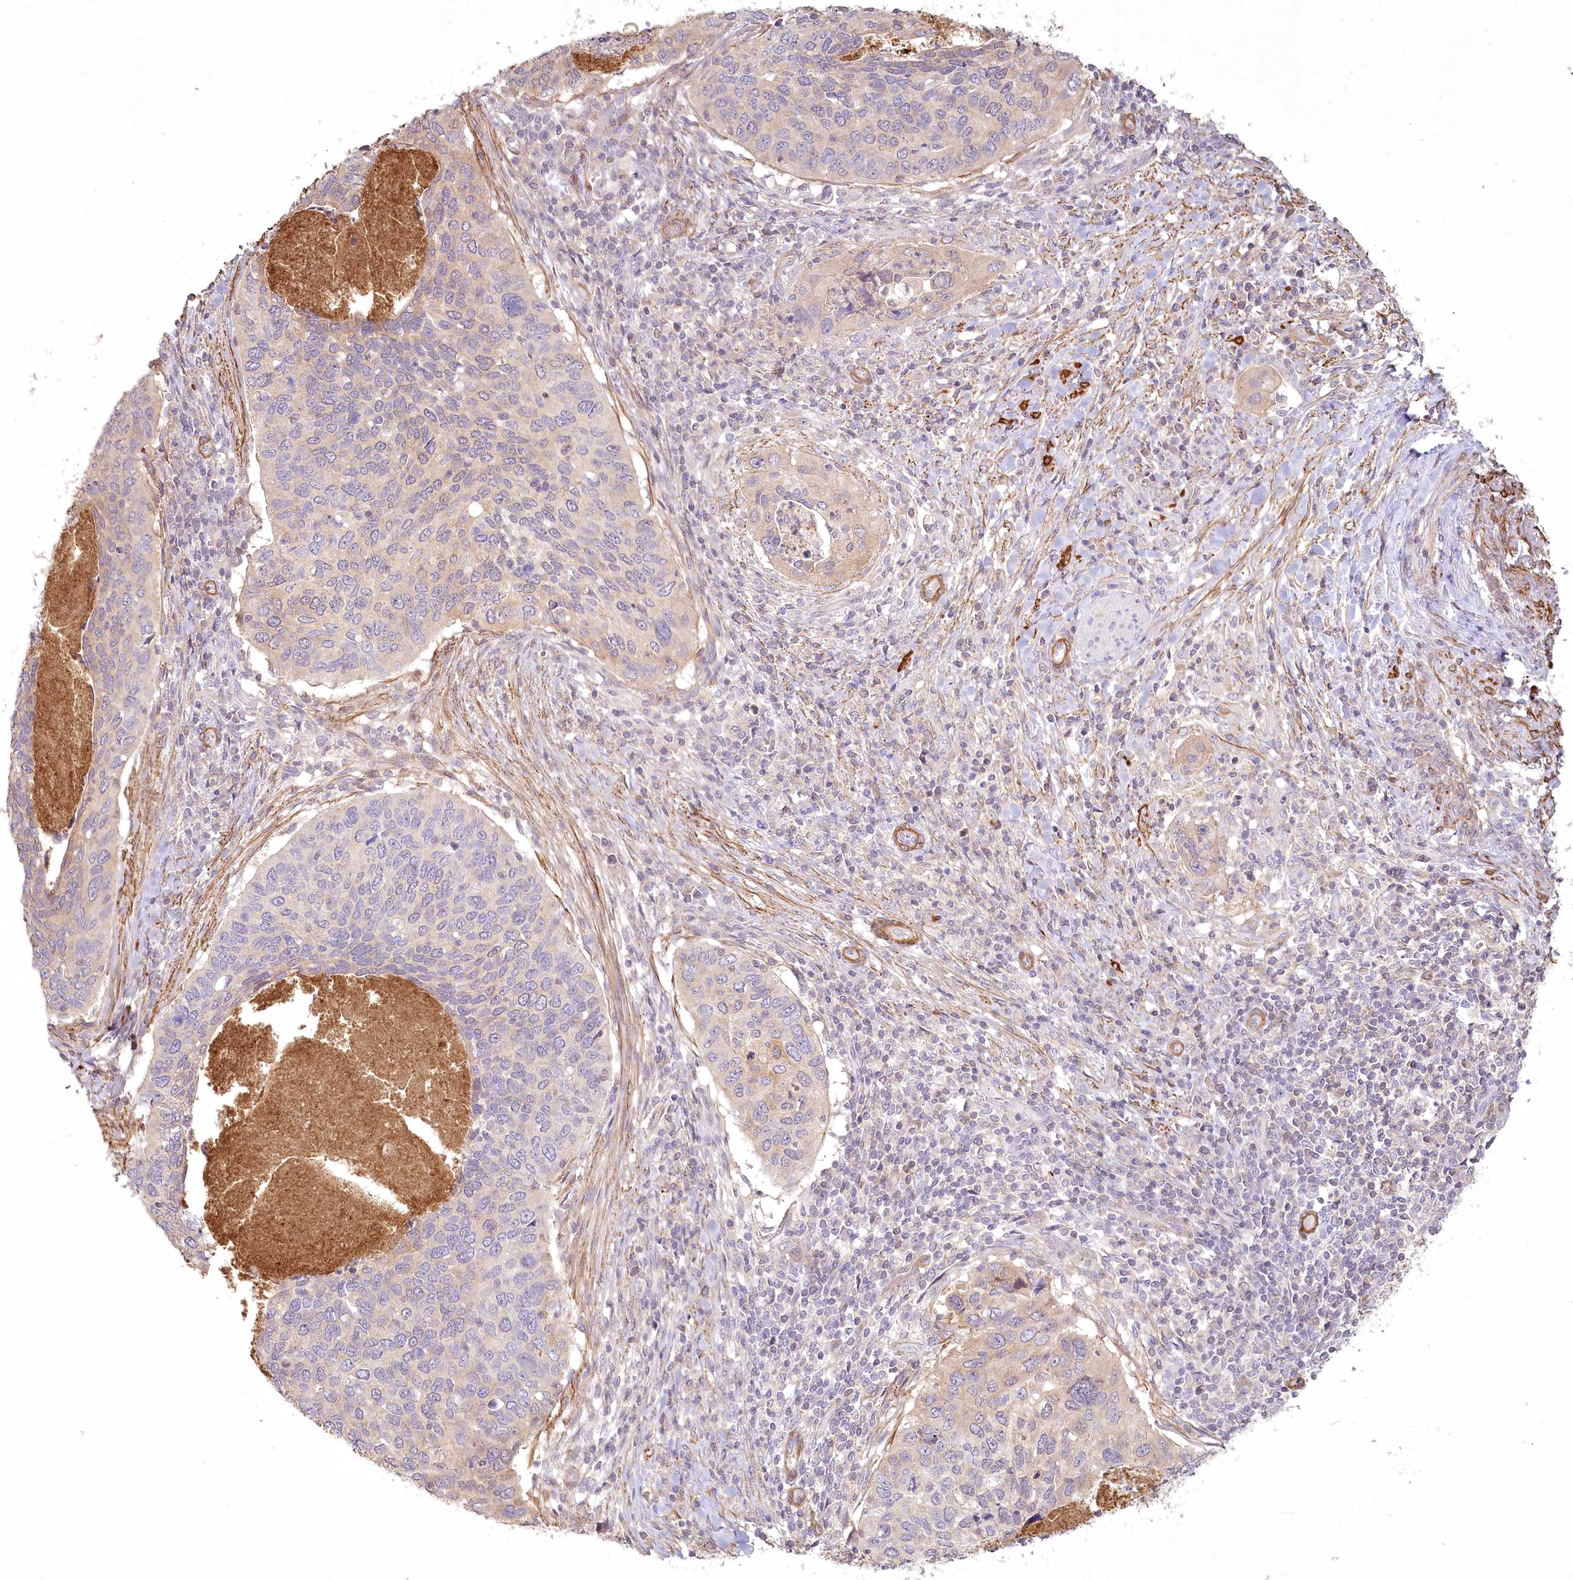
{"staining": {"intensity": "weak", "quantity": "<25%", "location": "cytoplasmic/membranous"}, "tissue": "cervical cancer", "cell_type": "Tumor cells", "image_type": "cancer", "snomed": [{"axis": "morphology", "description": "Squamous cell carcinoma, NOS"}, {"axis": "topography", "description": "Cervix"}], "caption": "A high-resolution photomicrograph shows IHC staining of cervical cancer, which exhibits no significant expression in tumor cells. (Brightfield microscopy of DAB immunohistochemistry at high magnification).", "gene": "INPP4B", "patient": {"sex": "female", "age": 38}}